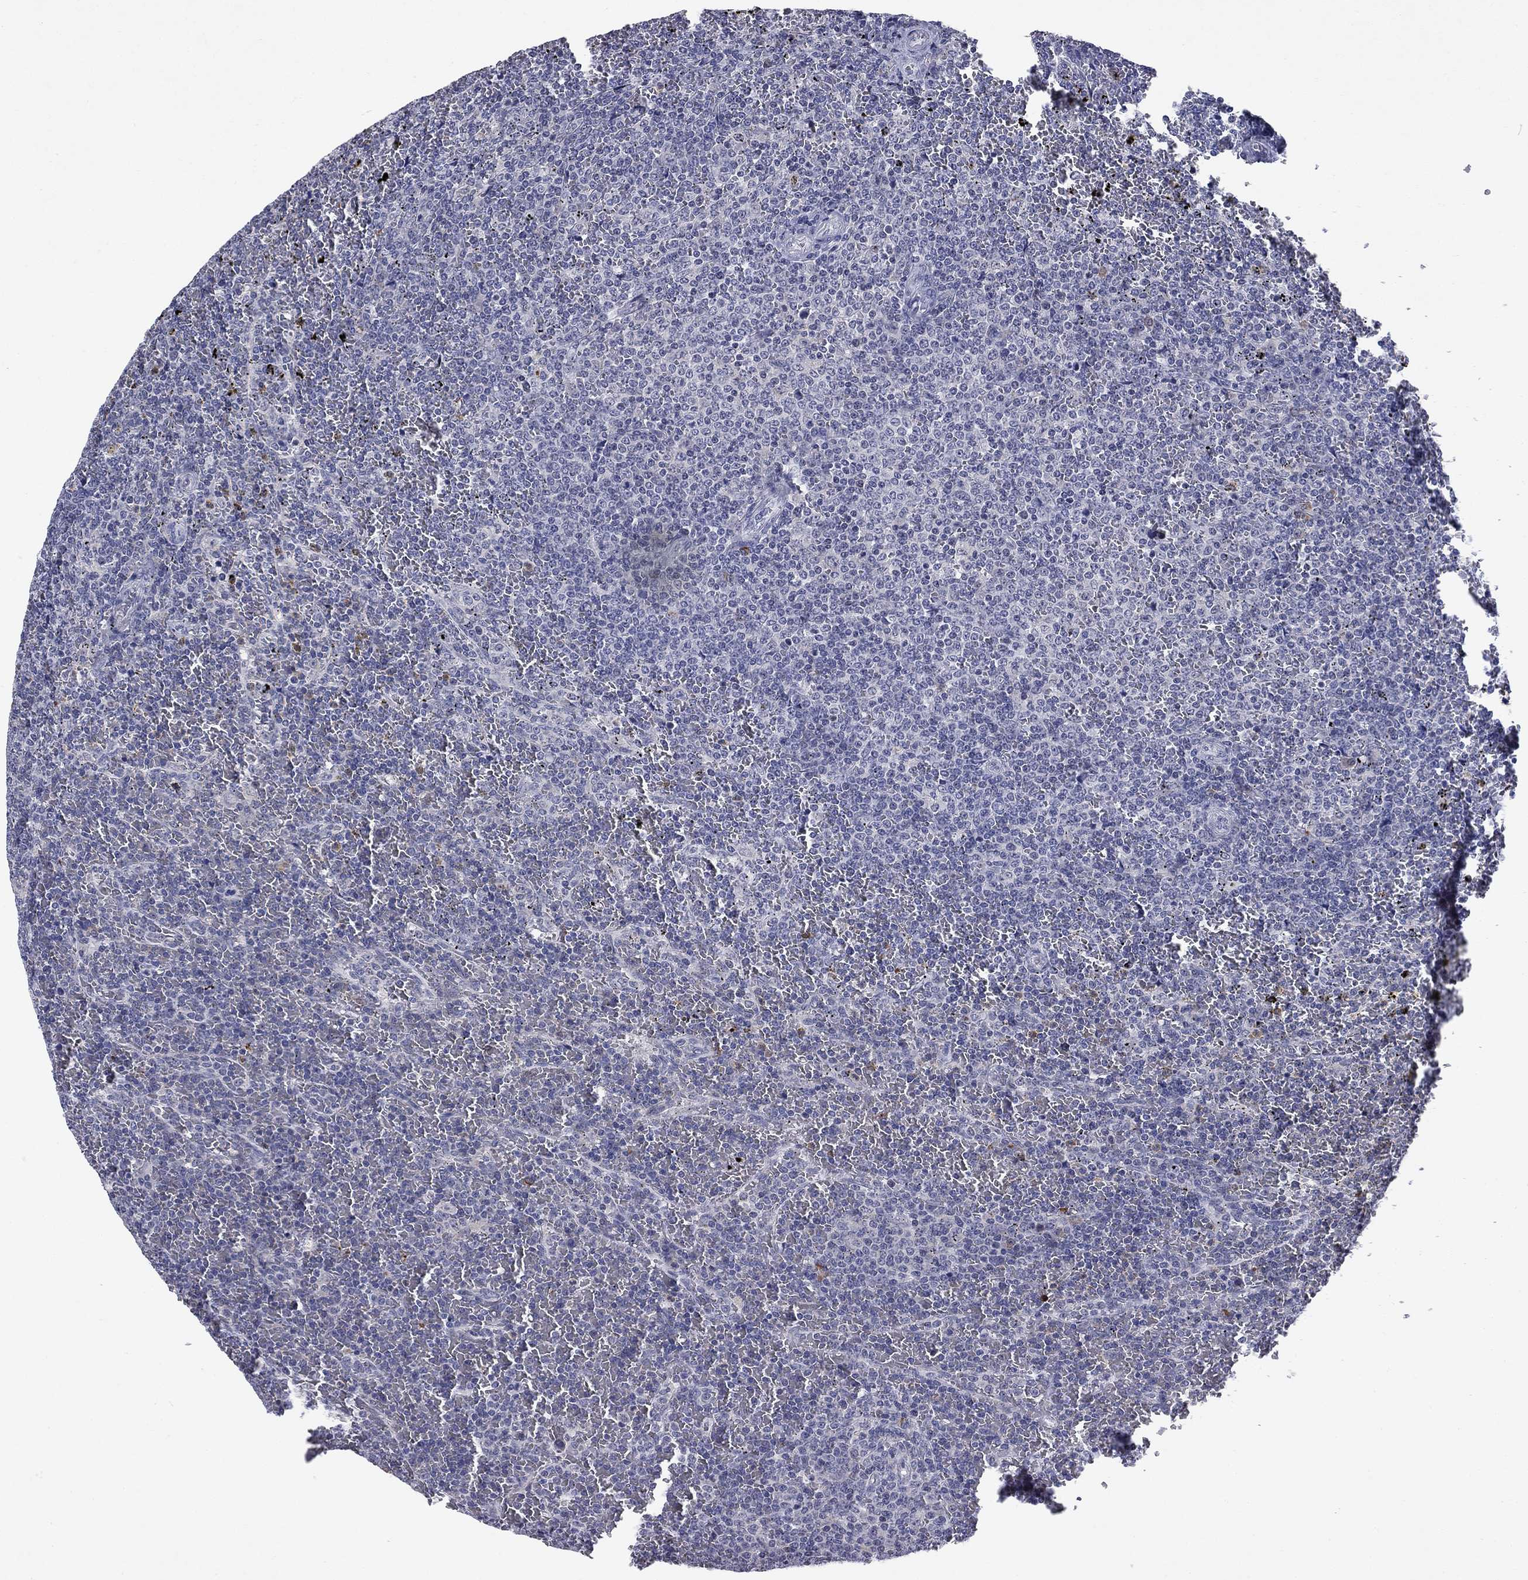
{"staining": {"intensity": "negative", "quantity": "none", "location": "none"}, "tissue": "lymphoma", "cell_type": "Tumor cells", "image_type": "cancer", "snomed": [{"axis": "morphology", "description": "Malignant lymphoma, non-Hodgkin's type, Low grade"}, {"axis": "topography", "description": "Spleen"}], "caption": "The immunohistochemistry image has no significant positivity in tumor cells of lymphoma tissue.", "gene": "ECM1", "patient": {"sex": "female", "age": 77}}